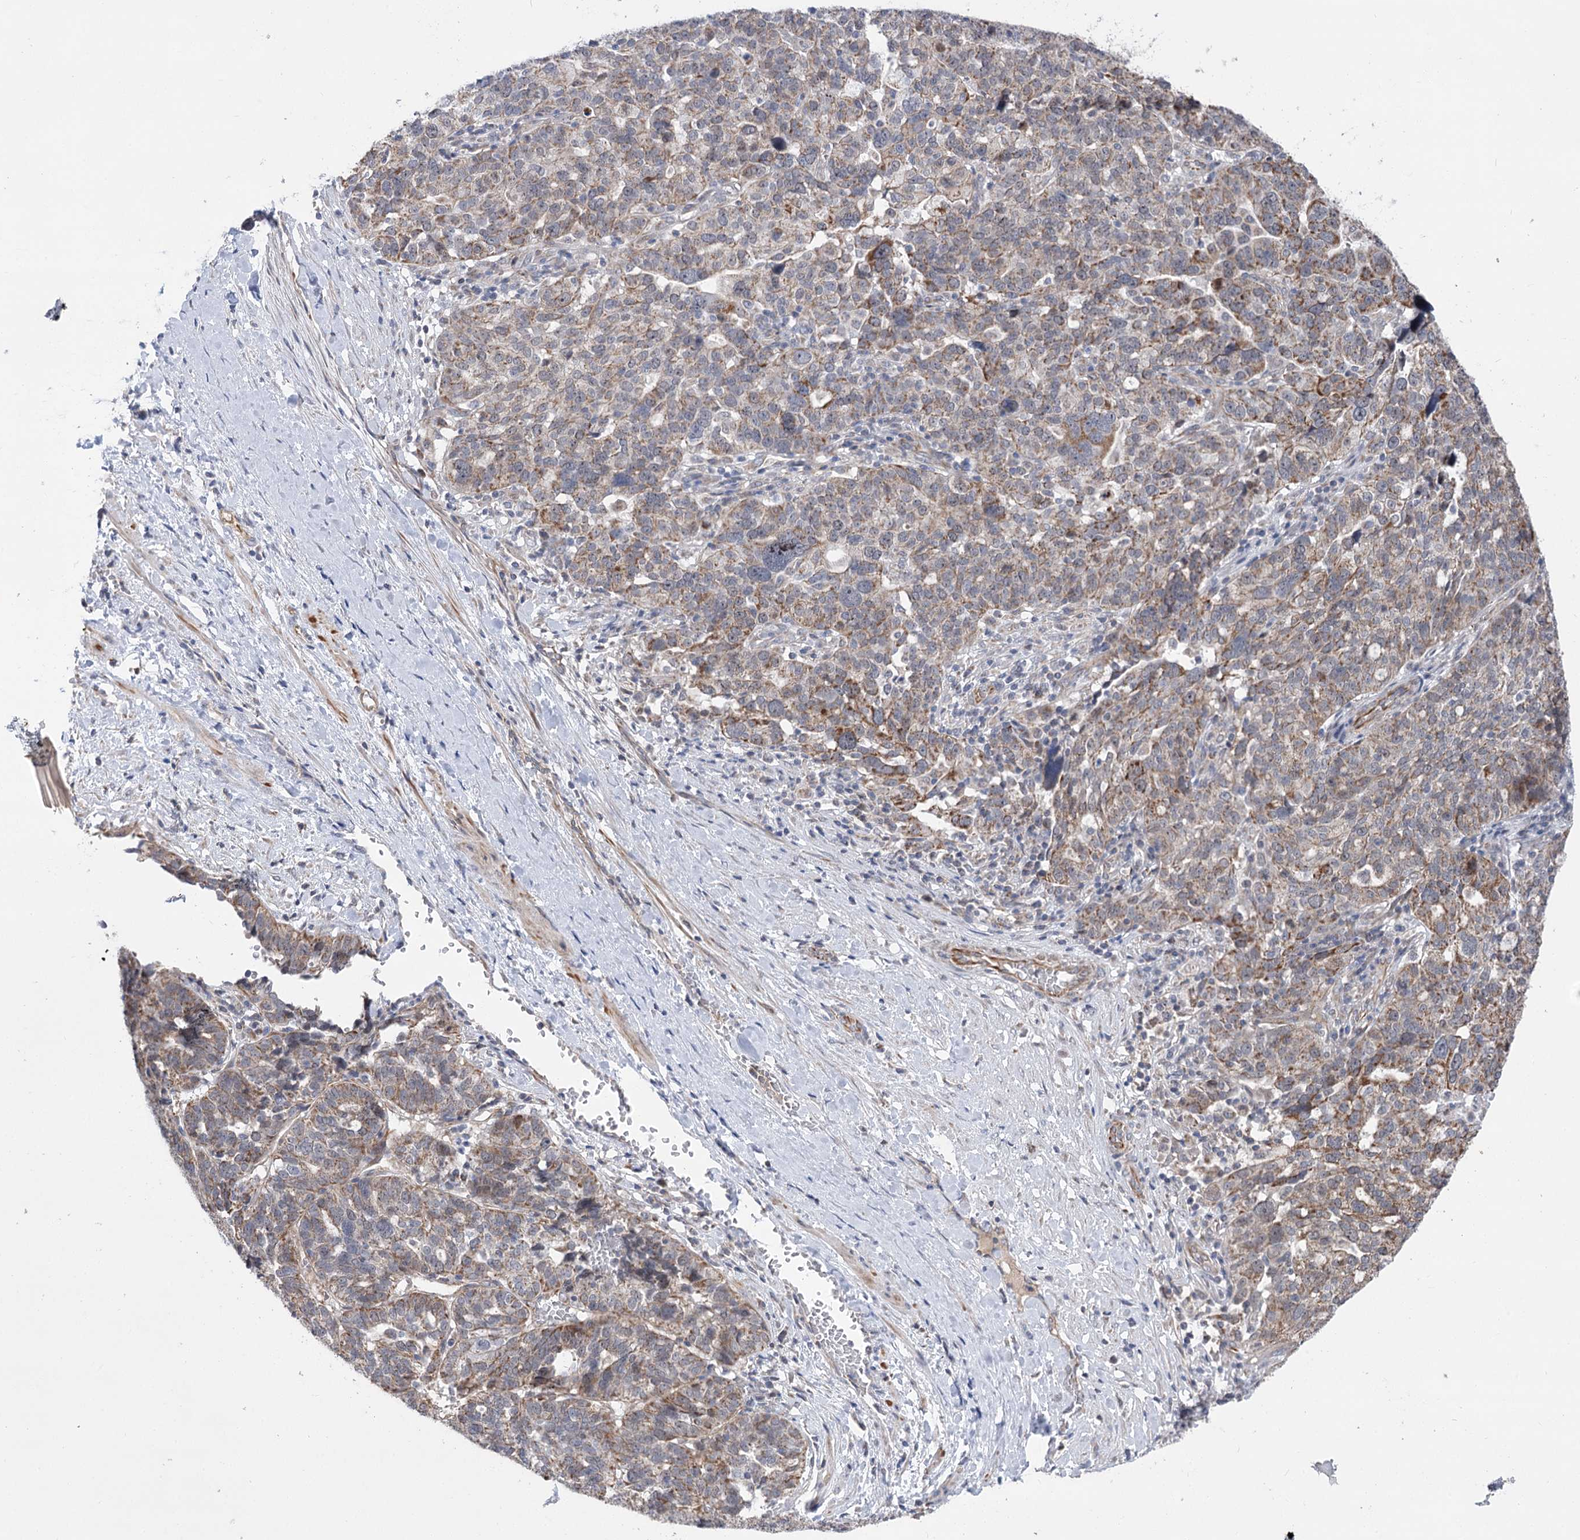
{"staining": {"intensity": "moderate", "quantity": "25%-75%", "location": "cytoplasmic/membranous"}, "tissue": "ovarian cancer", "cell_type": "Tumor cells", "image_type": "cancer", "snomed": [{"axis": "morphology", "description": "Cystadenocarcinoma, serous, NOS"}, {"axis": "topography", "description": "Ovary"}], "caption": "Human ovarian cancer (serous cystadenocarcinoma) stained for a protein (brown) reveals moderate cytoplasmic/membranous positive staining in about 25%-75% of tumor cells.", "gene": "ECHDC3", "patient": {"sex": "female", "age": 59}}